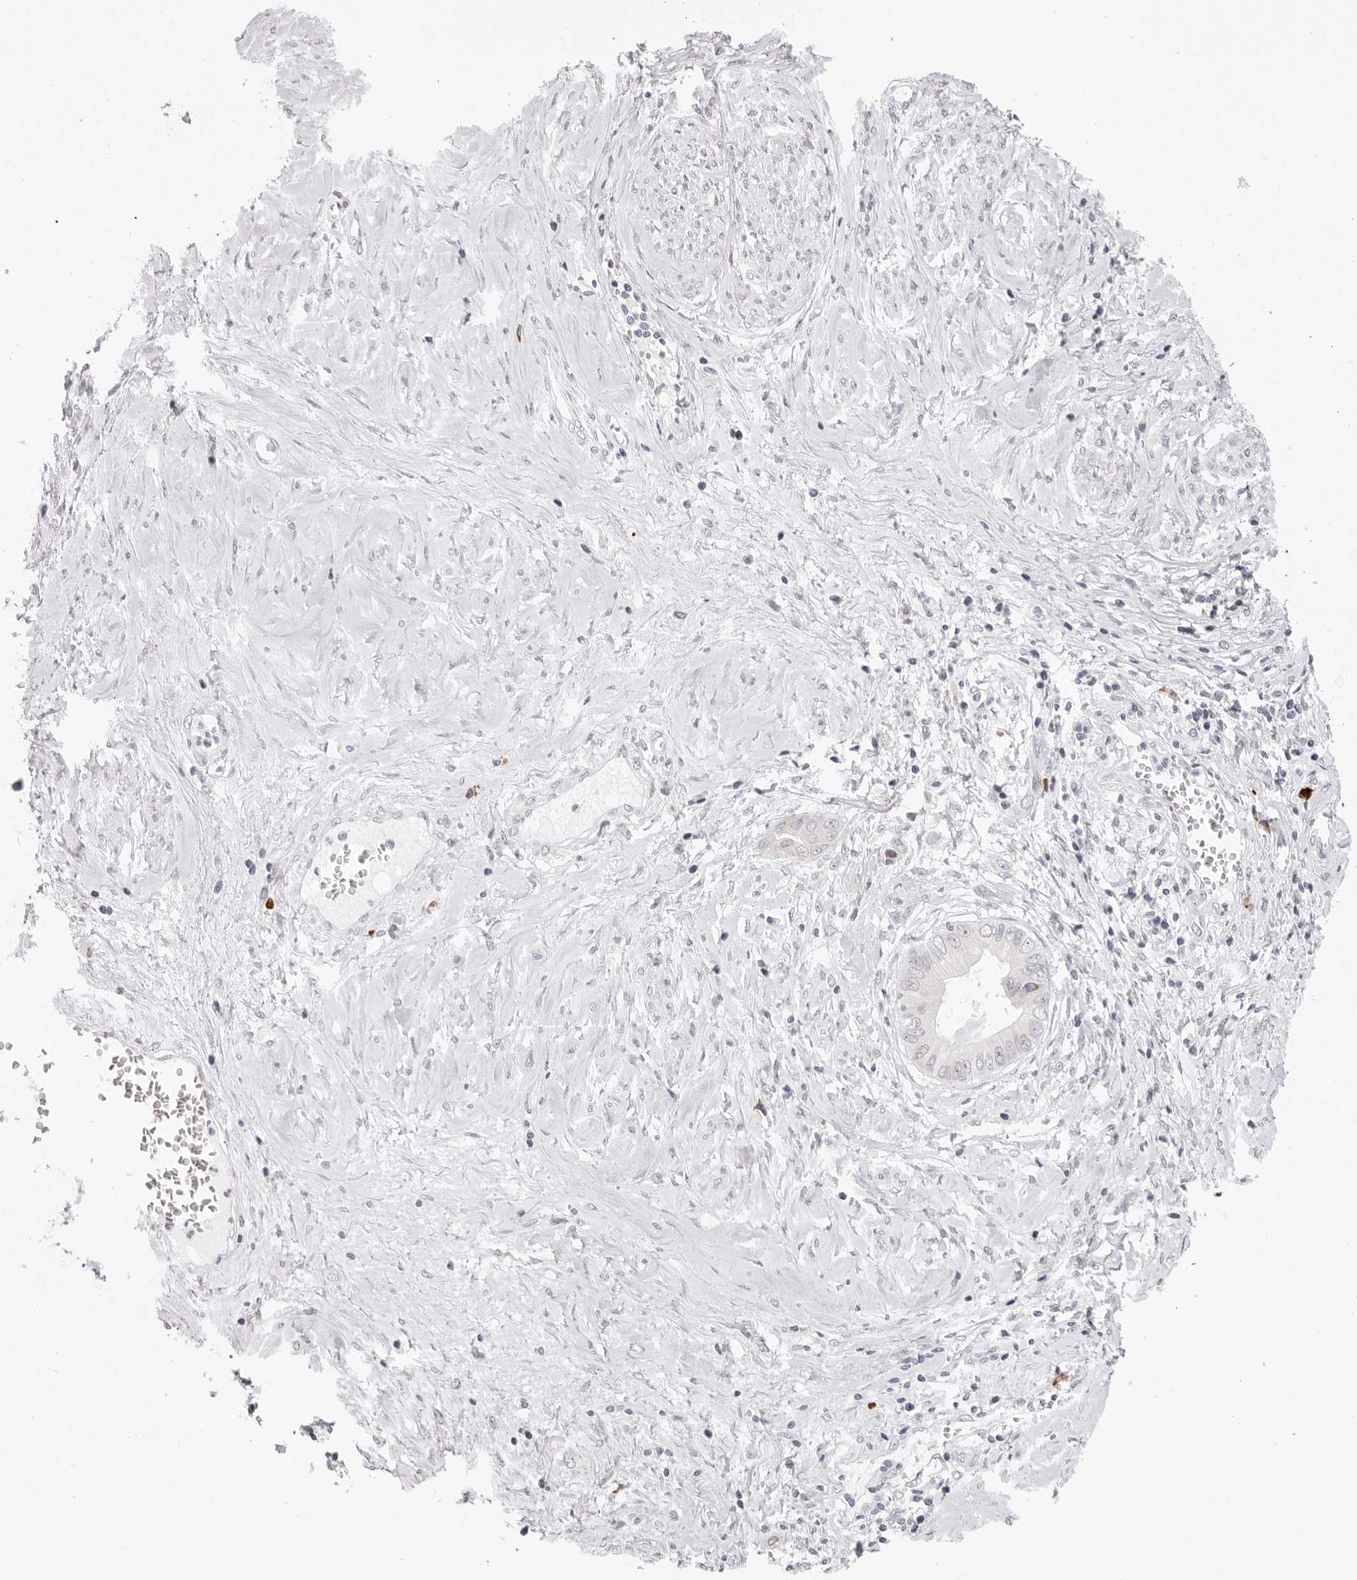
{"staining": {"intensity": "negative", "quantity": "none", "location": "none"}, "tissue": "cervical cancer", "cell_type": "Tumor cells", "image_type": "cancer", "snomed": [{"axis": "morphology", "description": "Adenocarcinoma, NOS"}, {"axis": "topography", "description": "Cervix"}], "caption": "This is a photomicrograph of IHC staining of cervical cancer (adenocarcinoma), which shows no positivity in tumor cells.", "gene": "IL17RA", "patient": {"sex": "female", "age": 44}}